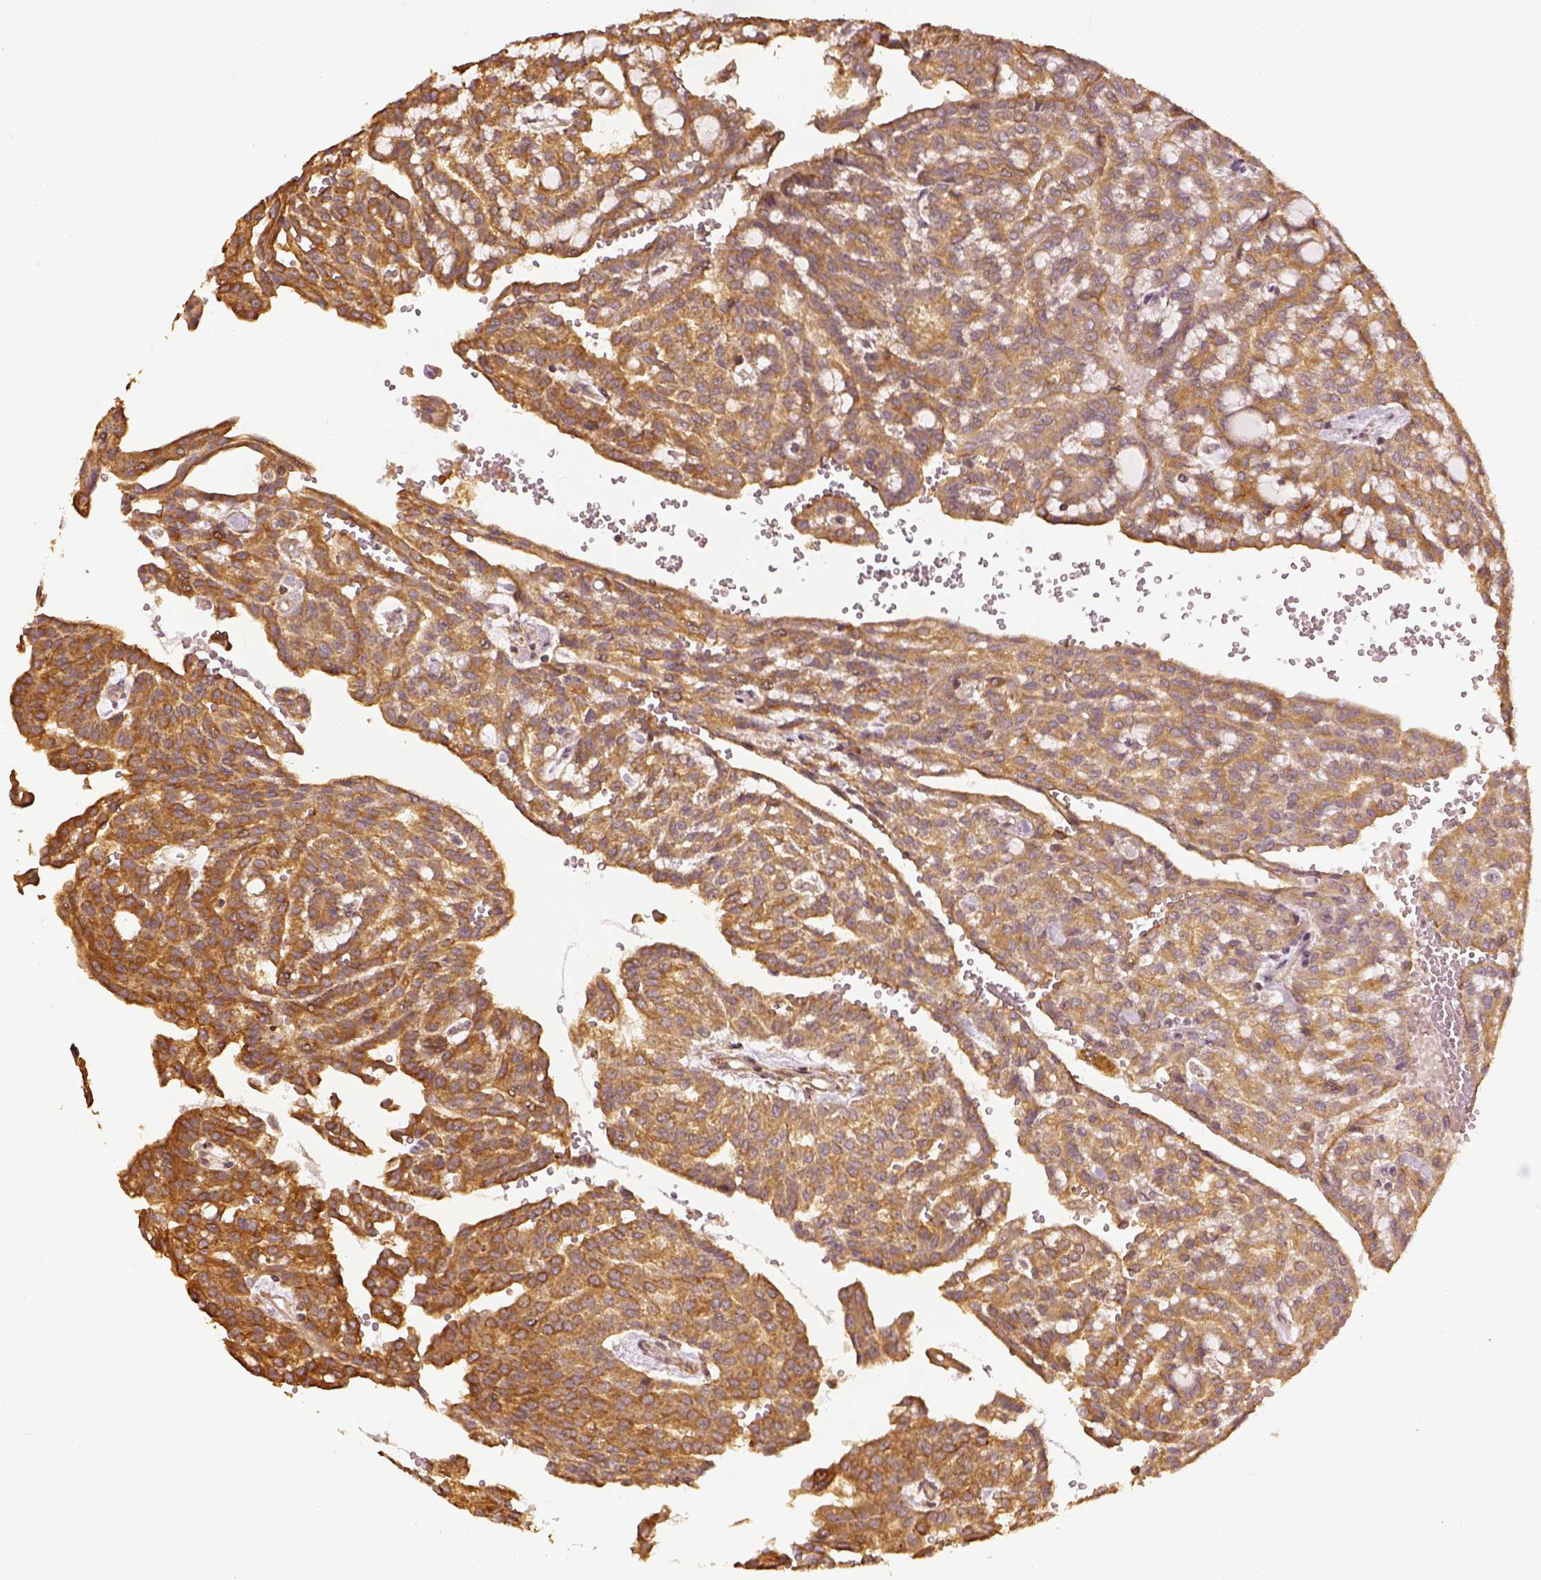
{"staining": {"intensity": "moderate", "quantity": ">75%", "location": "cytoplasmic/membranous"}, "tissue": "renal cancer", "cell_type": "Tumor cells", "image_type": "cancer", "snomed": [{"axis": "morphology", "description": "Adenocarcinoma, NOS"}, {"axis": "topography", "description": "Kidney"}], "caption": "Protein analysis of adenocarcinoma (renal) tissue demonstrates moderate cytoplasmic/membranous positivity in approximately >75% of tumor cells.", "gene": "VEGFA", "patient": {"sex": "male", "age": 63}}